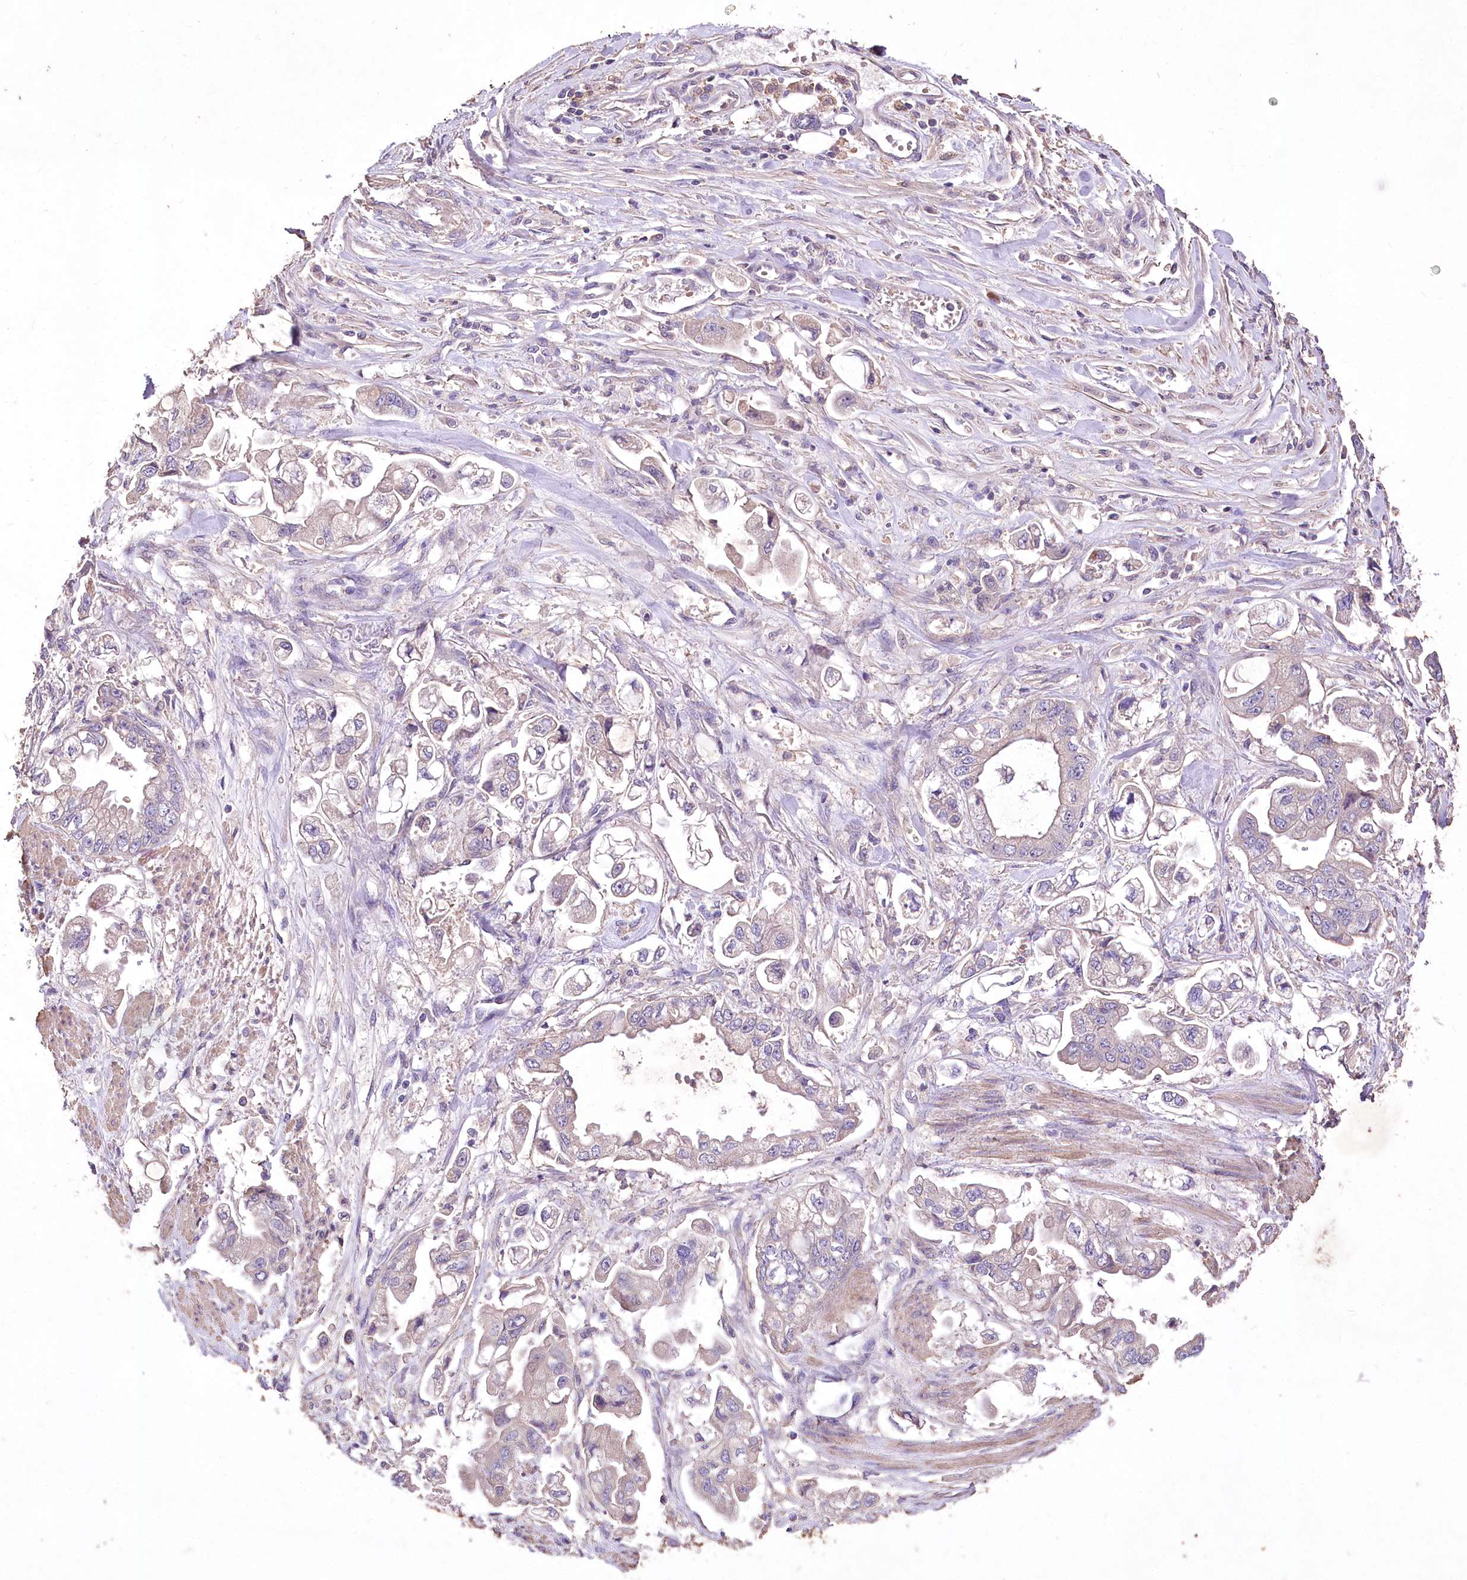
{"staining": {"intensity": "weak", "quantity": "<25%", "location": "cytoplasmic/membranous"}, "tissue": "stomach cancer", "cell_type": "Tumor cells", "image_type": "cancer", "snomed": [{"axis": "morphology", "description": "Adenocarcinoma, NOS"}, {"axis": "topography", "description": "Stomach"}], "caption": "Tumor cells show no significant protein expression in adenocarcinoma (stomach).", "gene": "PCYOX1L", "patient": {"sex": "male", "age": 62}}